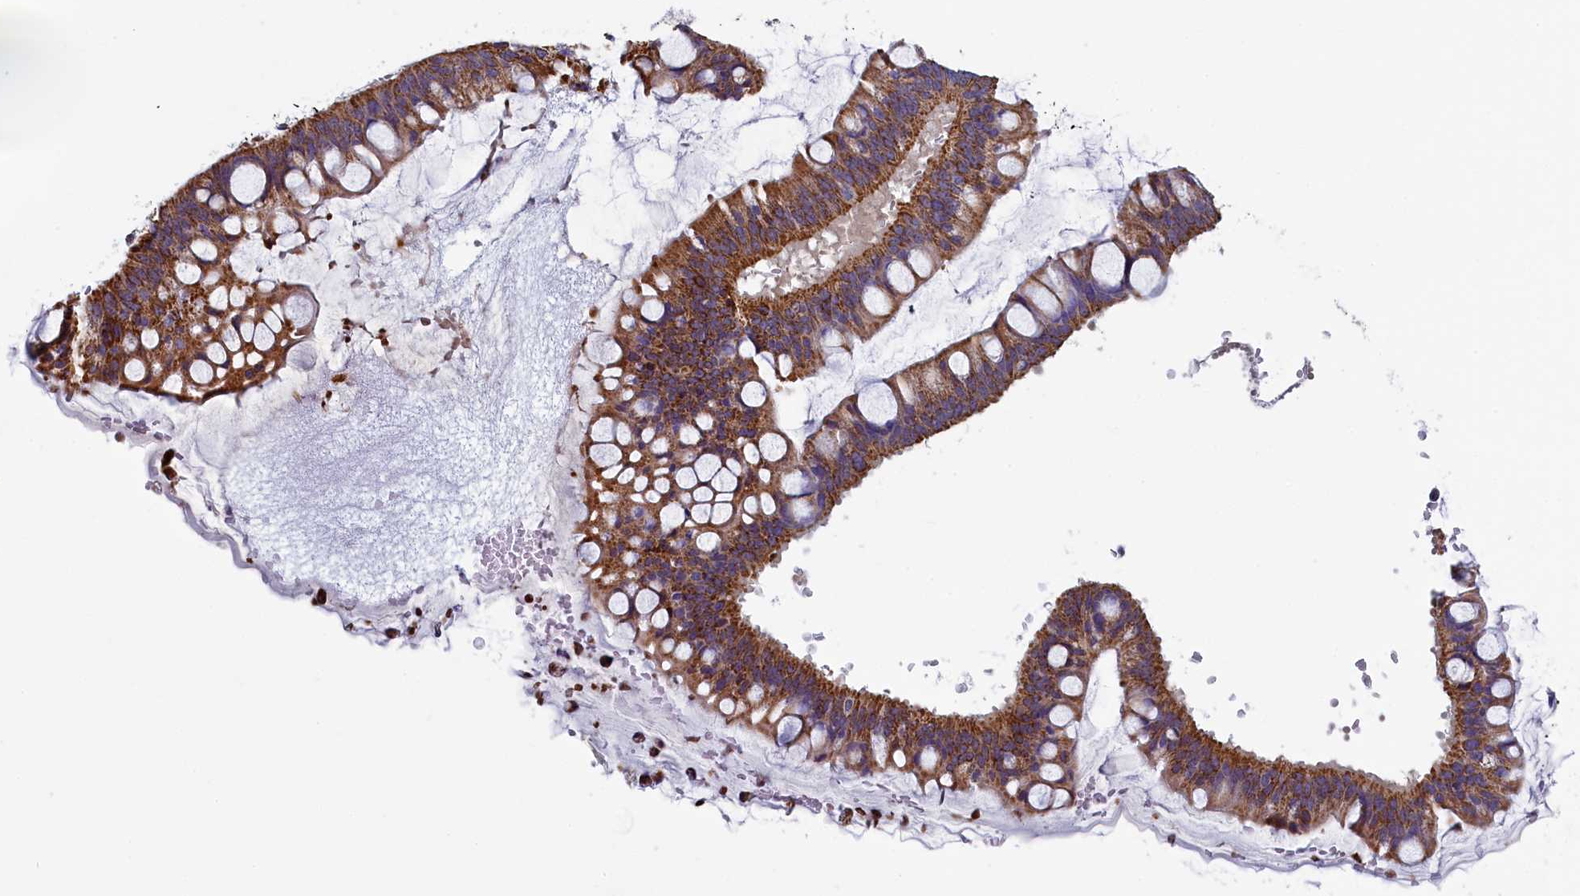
{"staining": {"intensity": "strong", "quantity": ">75%", "location": "cytoplasmic/membranous"}, "tissue": "ovarian cancer", "cell_type": "Tumor cells", "image_type": "cancer", "snomed": [{"axis": "morphology", "description": "Cystadenocarcinoma, mucinous, NOS"}, {"axis": "topography", "description": "Ovary"}], "caption": "A histopathology image of human mucinous cystadenocarcinoma (ovarian) stained for a protein exhibits strong cytoplasmic/membranous brown staining in tumor cells.", "gene": "IFT122", "patient": {"sex": "female", "age": 73}}